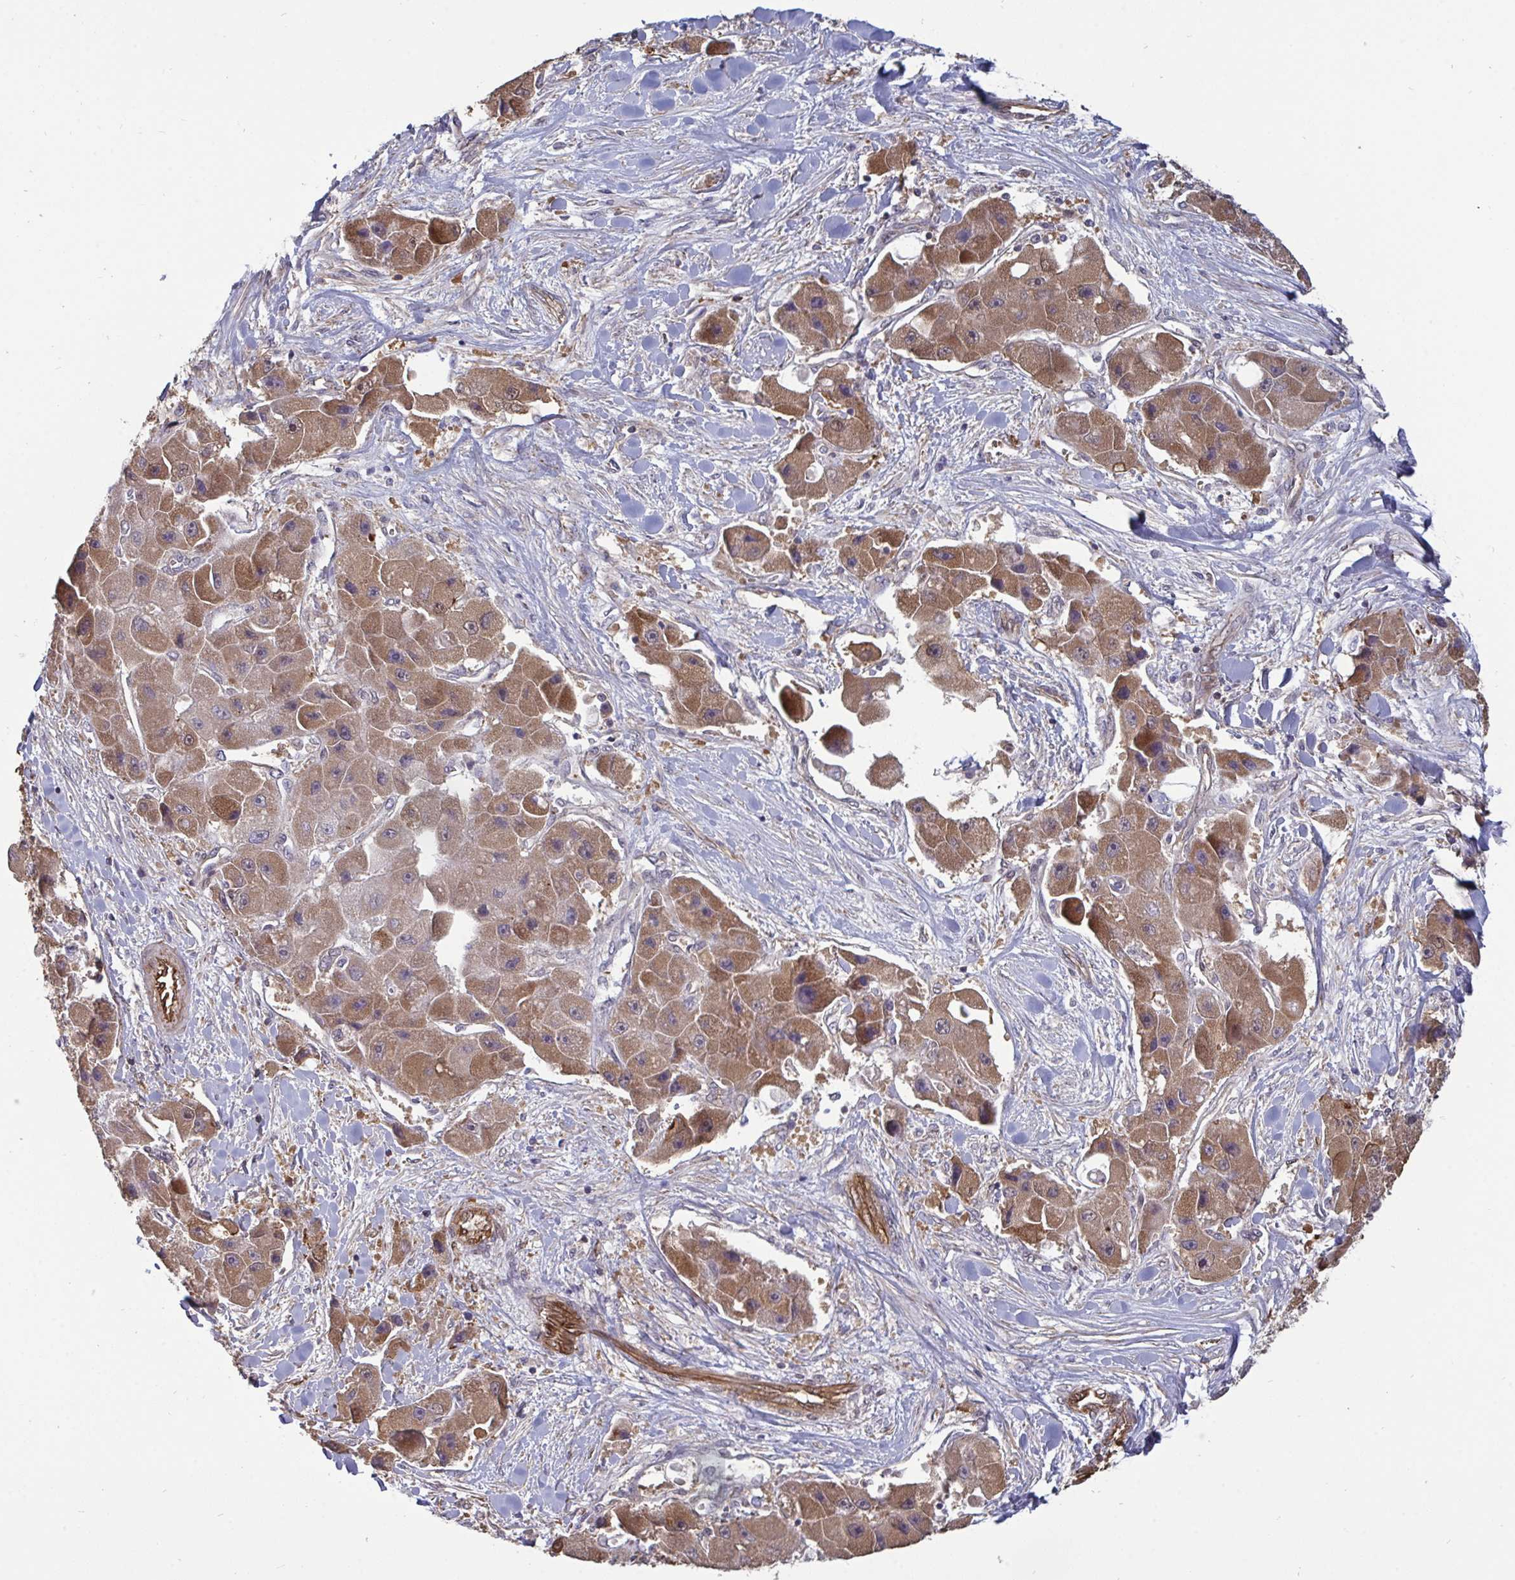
{"staining": {"intensity": "moderate", "quantity": ">75%", "location": "cytoplasmic/membranous"}, "tissue": "liver cancer", "cell_type": "Tumor cells", "image_type": "cancer", "snomed": [{"axis": "morphology", "description": "Carcinoma, Hepatocellular, NOS"}, {"axis": "topography", "description": "Liver"}], "caption": "A micrograph of liver cancer (hepatocellular carcinoma) stained for a protein reveals moderate cytoplasmic/membranous brown staining in tumor cells. The staining is performed using DAB brown chromogen to label protein expression. The nuclei are counter-stained blue using hematoxylin.", "gene": "ISCU", "patient": {"sex": "male", "age": 24}}